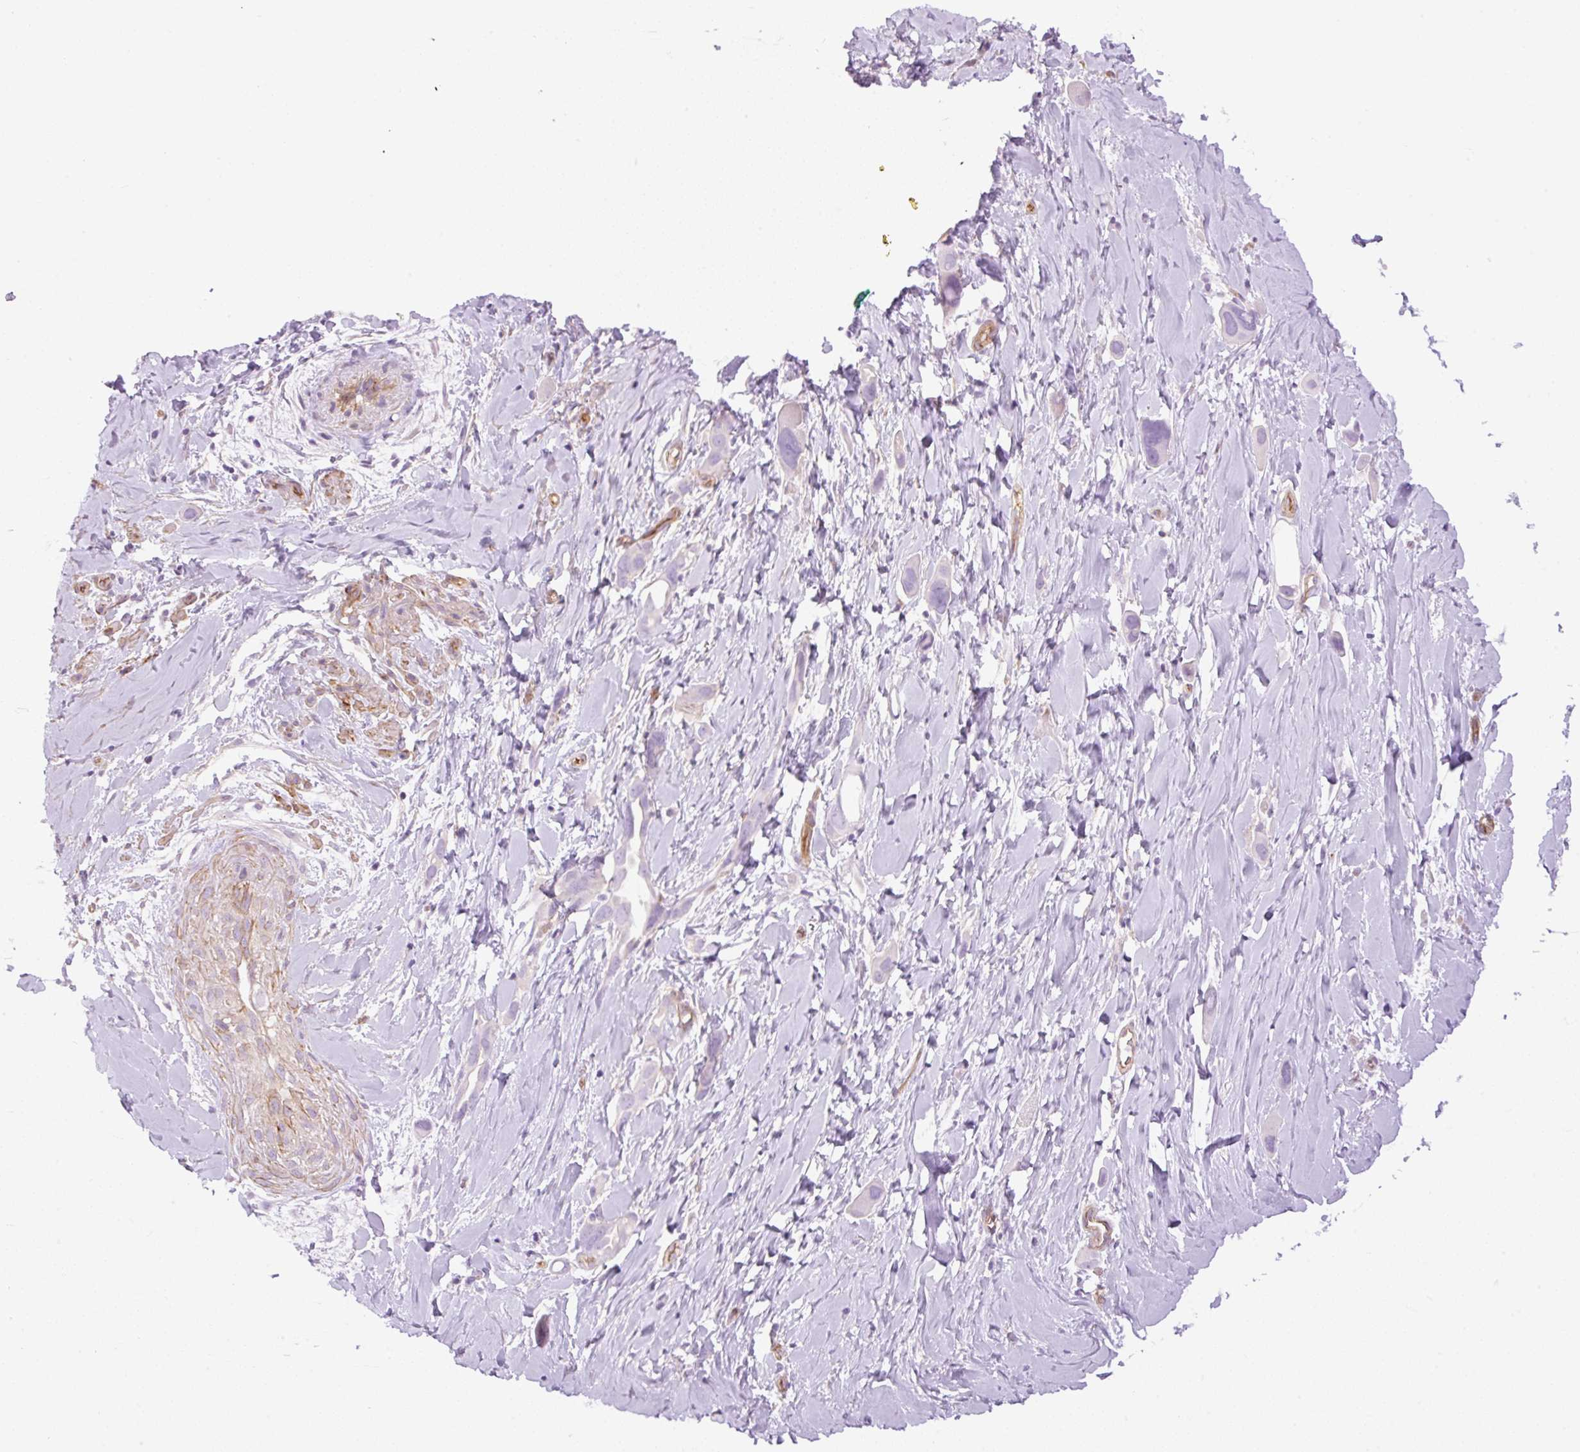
{"staining": {"intensity": "negative", "quantity": "none", "location": "none"}, "tissue": "lung cancer", "cell_type": "Tumor cells", "image_type": "cancer", "snomed": [{"axis": "morphology", "description": "Adenocarcinoma, NOS"}, {"axis": "topography", "description": "Lung"}], "caption": "DAB immunohistochemical staining of lung cancer displays no significant staining in tumor cells. Brightfield microscopy of immunohistochemistry (IHC) stained with DAB (brown) and hematoxylin (blue), captured at high magnification.", "gene": "EHD3", "patient": {"sex": "male", "age": 76}}